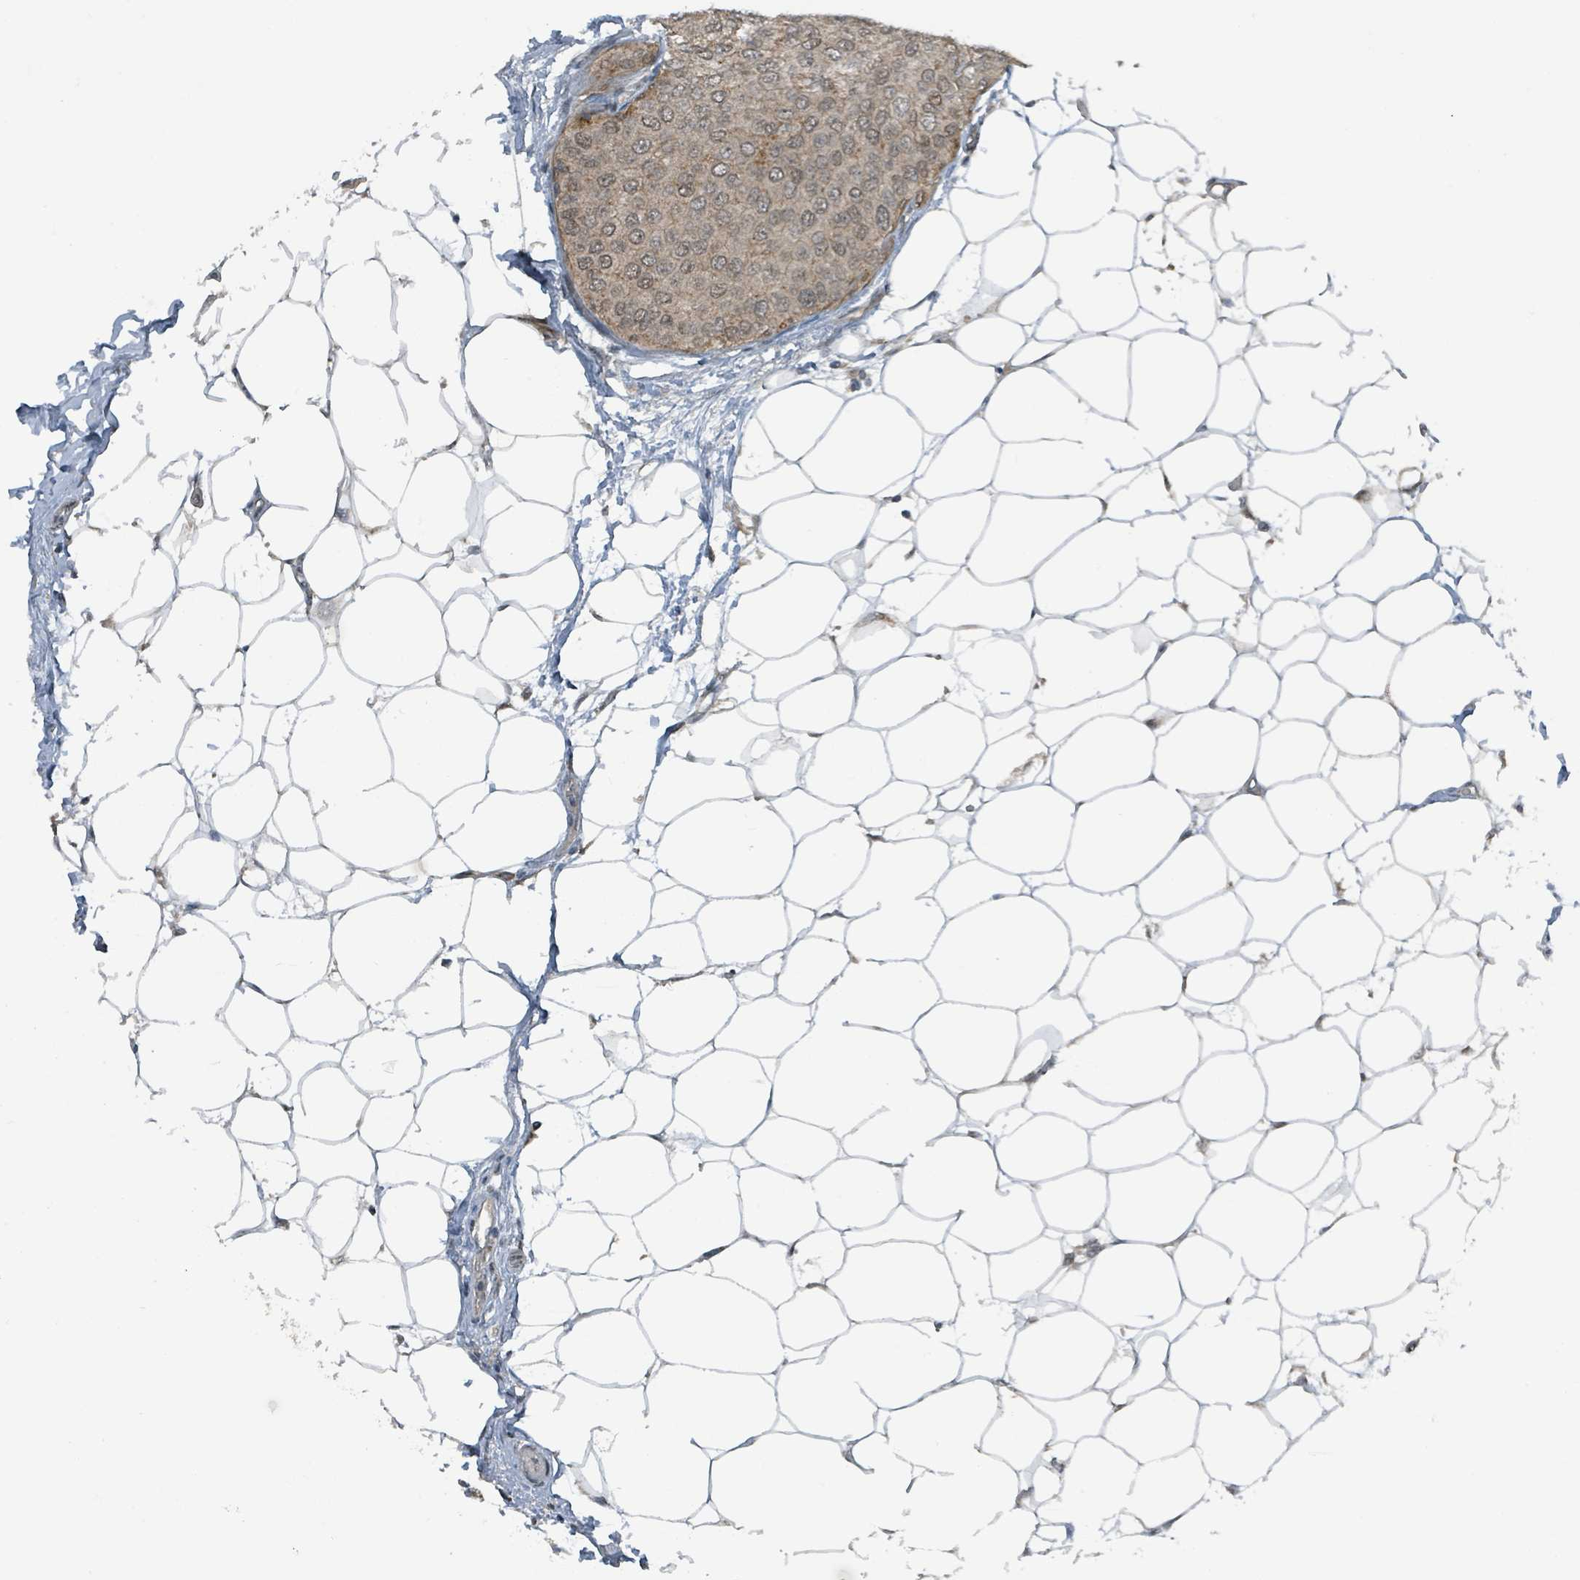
{"staining": {"intensity": "weak", "quantity": ">75%", "location": "nuclear"}, "tissue": "breast cancer", "cell_type": "Tumor cells", "image_type": "cancer", "snomed": [{"axis": "morphology", "description": "Duct carcinoma"}, {"axis": "topography", "description": "Breast"}], "caption": "A low amount of weak nuclear positivity is identified in approximately >75% of tumor cells in breast intraductal carcinoma tissue. The staining was performed using DAB, with brown indicating positive protein expression. Nuclei are stained blue with hematoxylin.", "gene": "PHIP", "patient": {"sex": "female", "age": 72}}